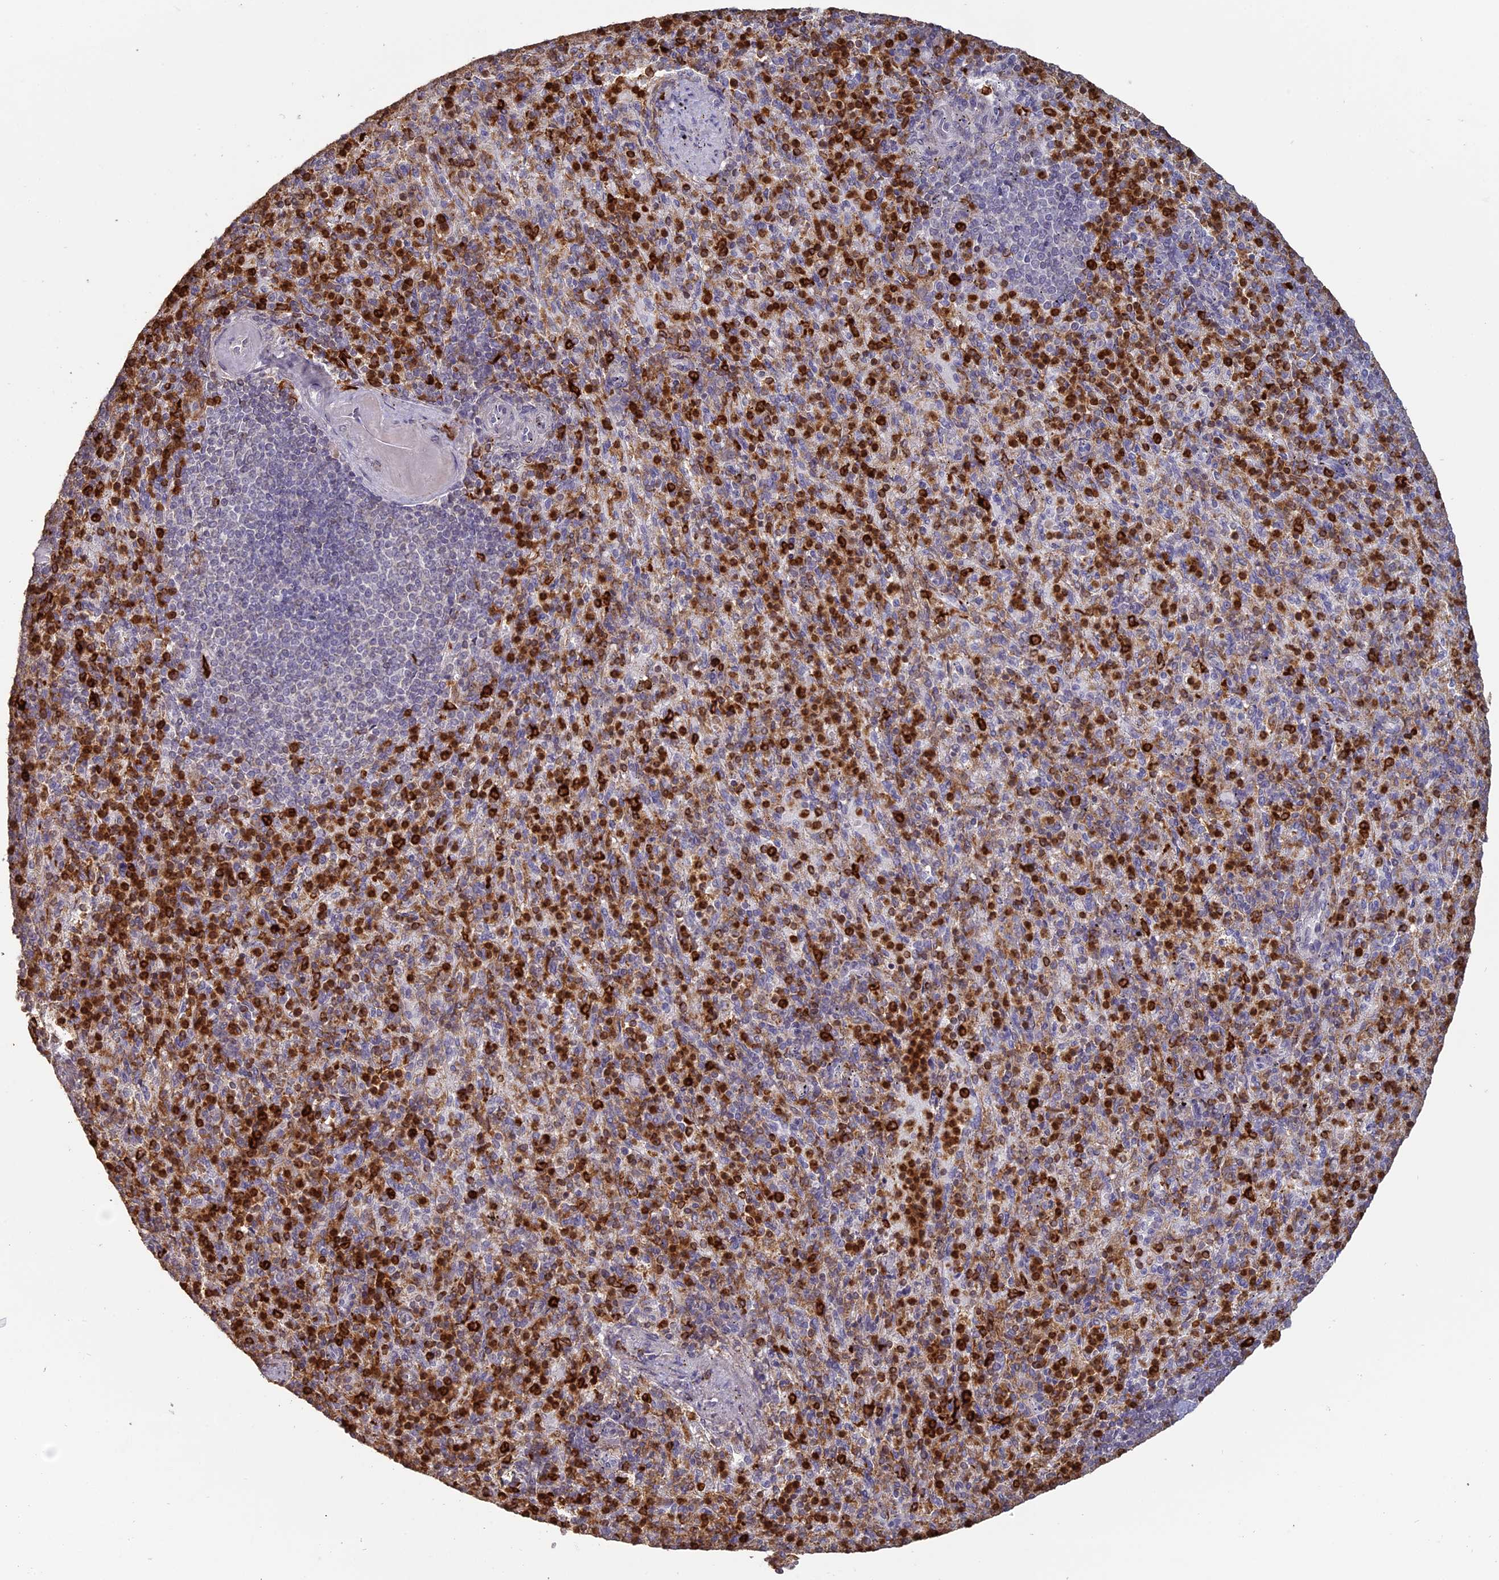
{"staining": {"intensity": "strong", "quantity": "25%-75%", "location": "cytoplasmic/membranous"}, "tissue": "spleen", "cell_type": "Cells in red pulp", "image_type": "normal", "snomed": [{"axis": "morphology", "description": "Normal tissue, NOS"}, {"axis": "topography", "description": "Spleen"}], "caption": "IHC histopathology image of benign spleen: human spleen stained using immunohistochemistry (IHC) reveals high levels of strong protein expression localized specifically in the cytoplasmic/membranous of cells in red pulp, appearing as a cytoplasmic/membranous brown color.", "gene": "APOBR", "patient": {"sex": "female", "age": 74}}